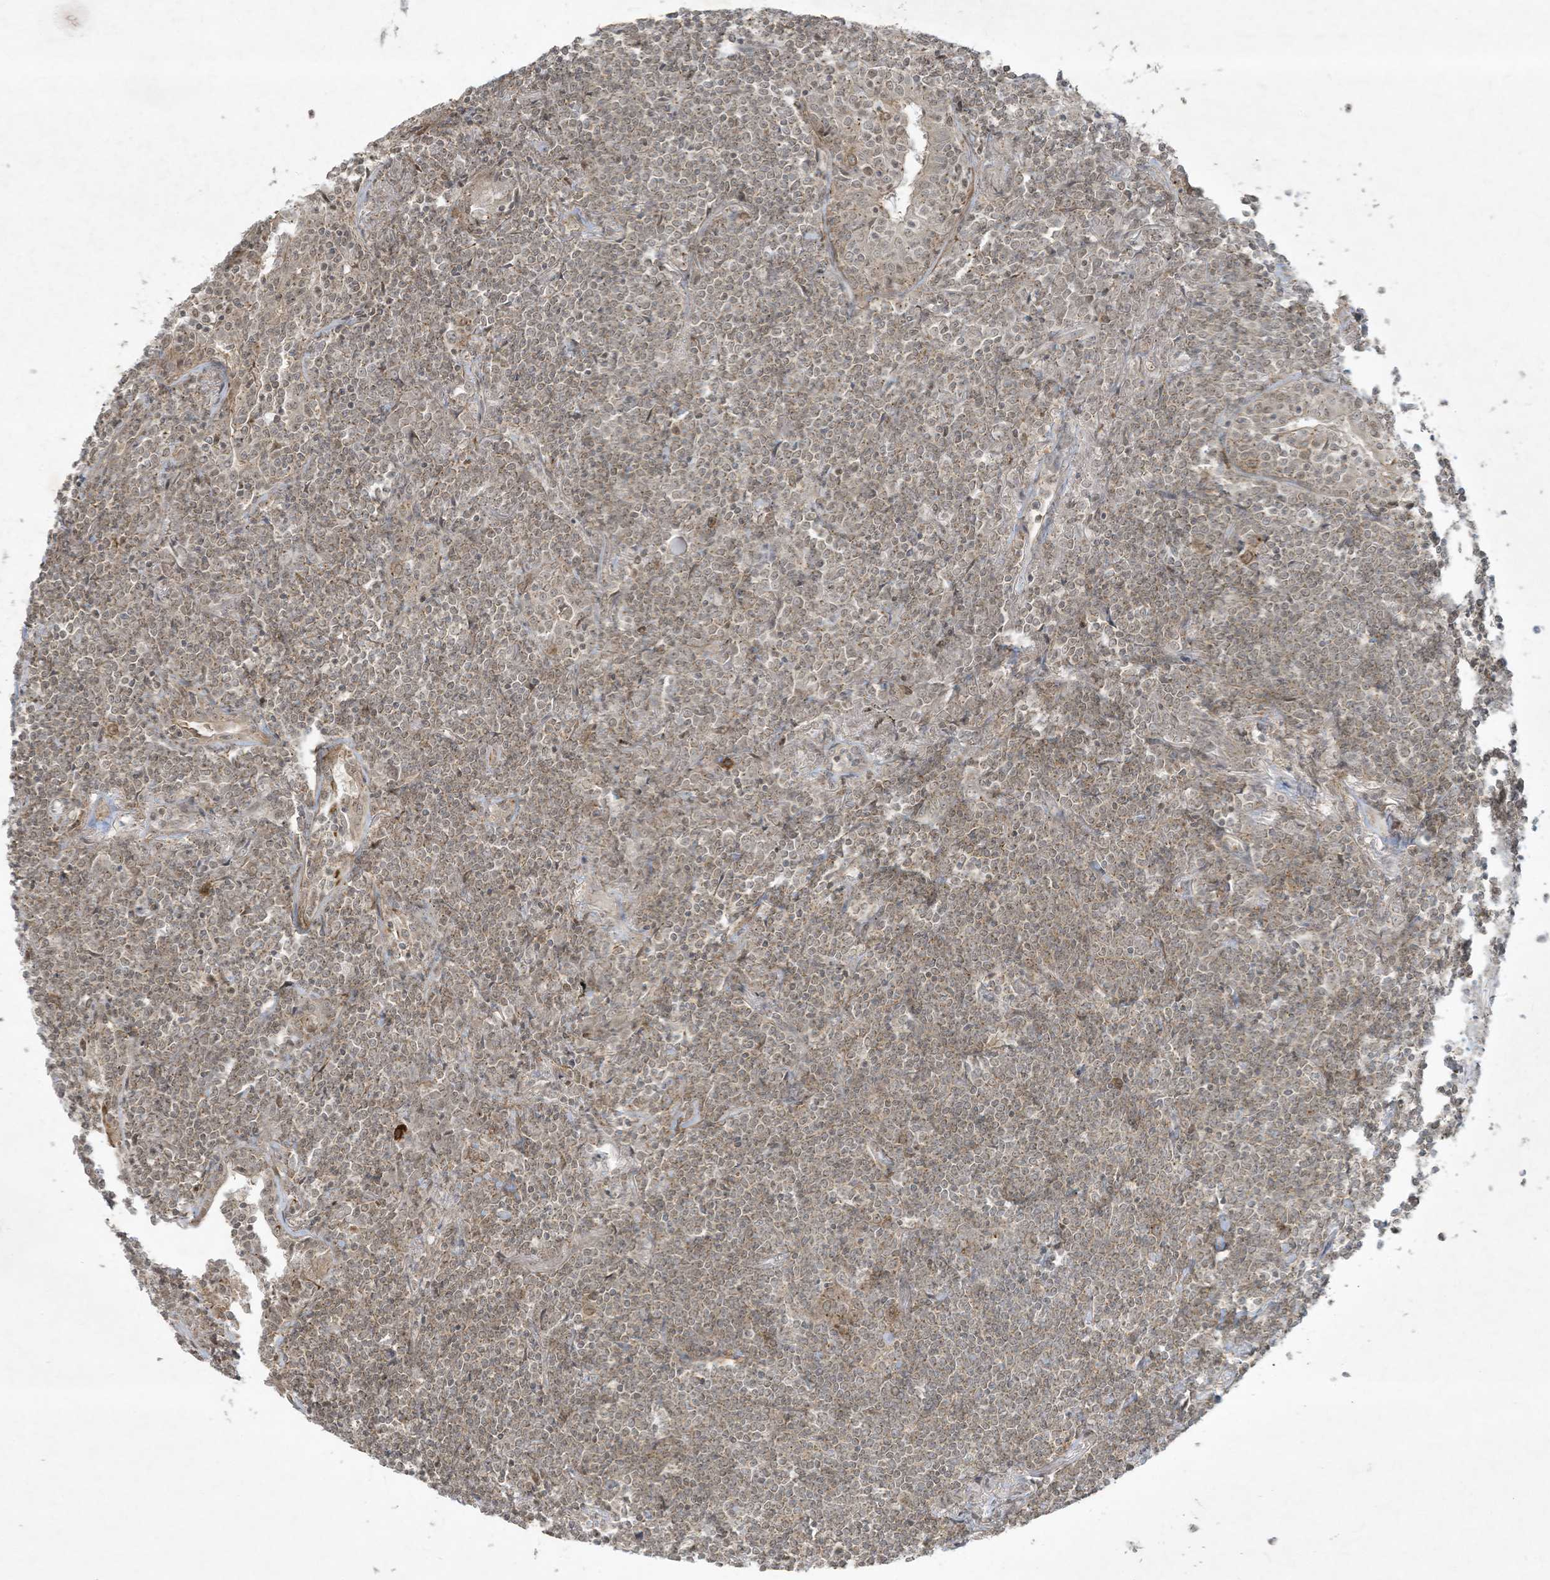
{"staining": {"intensity": "weak", "quantity": ">75%", "location": "nuclear"}, "tissue": "lymphoma", "cell_type": "Tumor cells", "image_type": "cancer", "snomed": [{"axis": "morphology", "description": "Malignant lymphoma, non-Hodgkin's type, Low grade"}, {"axis": "topography", "description": "Lung"}], "caption": "About >75% of tumor cells in lymphoma exhibit weak nuclear protein staining as visualized by brown immunohistochemical staining.", "gene": "ZNF263", "patient": {"sex": "female", "age": 71}}